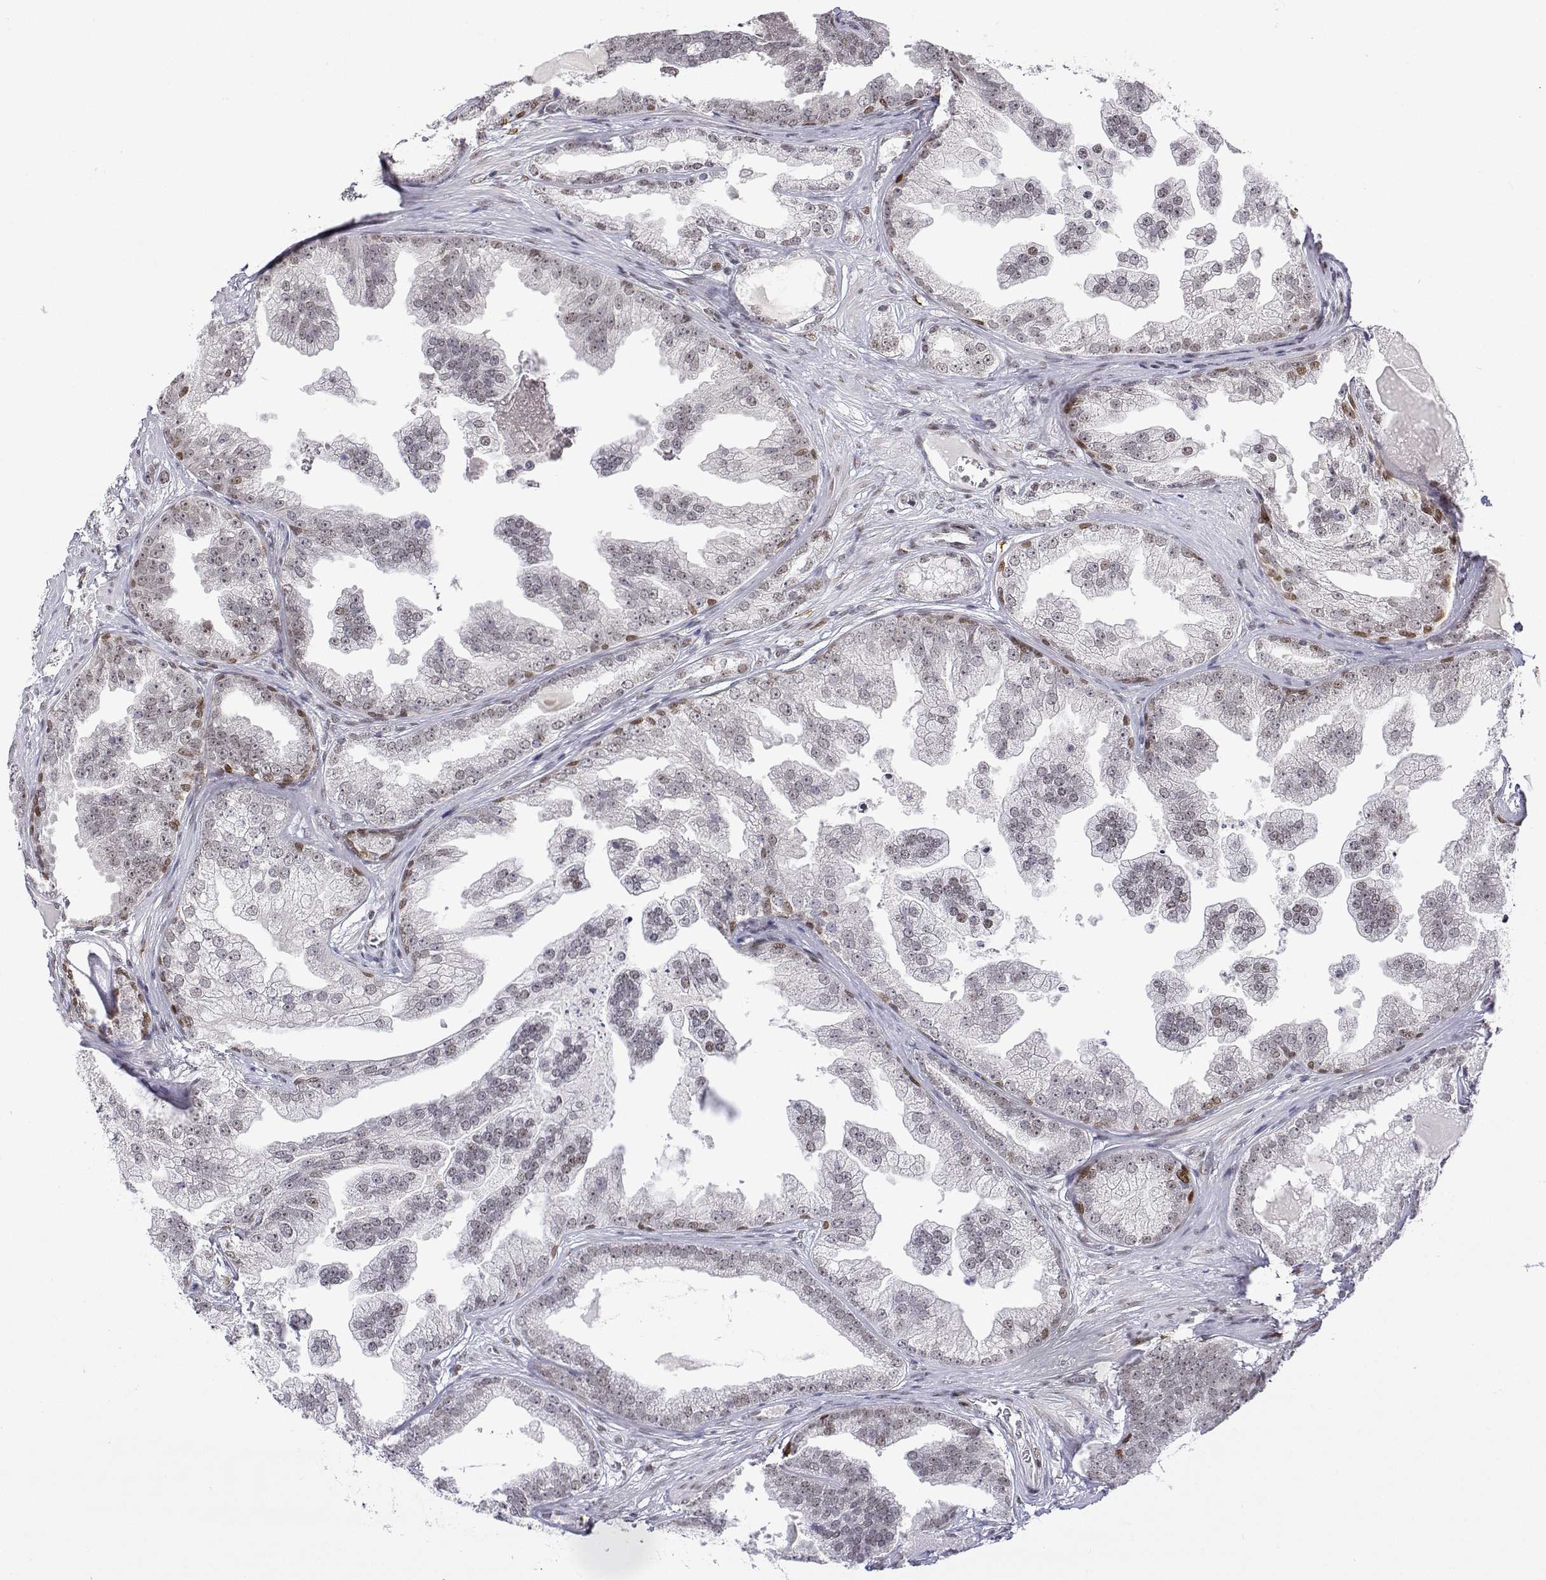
{"staining": {"intensity": "moderate", "quantity": "<25%", "location": "nuclear"}, "tissue": "prostate cancer", "cell_type": "Tumor cells", "image_type": "cancer", "snomed": [{"axis": "morphology", "description": "Adenocarcinoma, Low grade"}, {"axis": "topography", "description": "Prostate"}], "caption": "Brown immunohistochemical staining in human prostate cancer shows moderate nuclear staining in approximately <25% of tumor cells.", "gene": "XPC", "patient": {"sex": "male", "age": 65}}